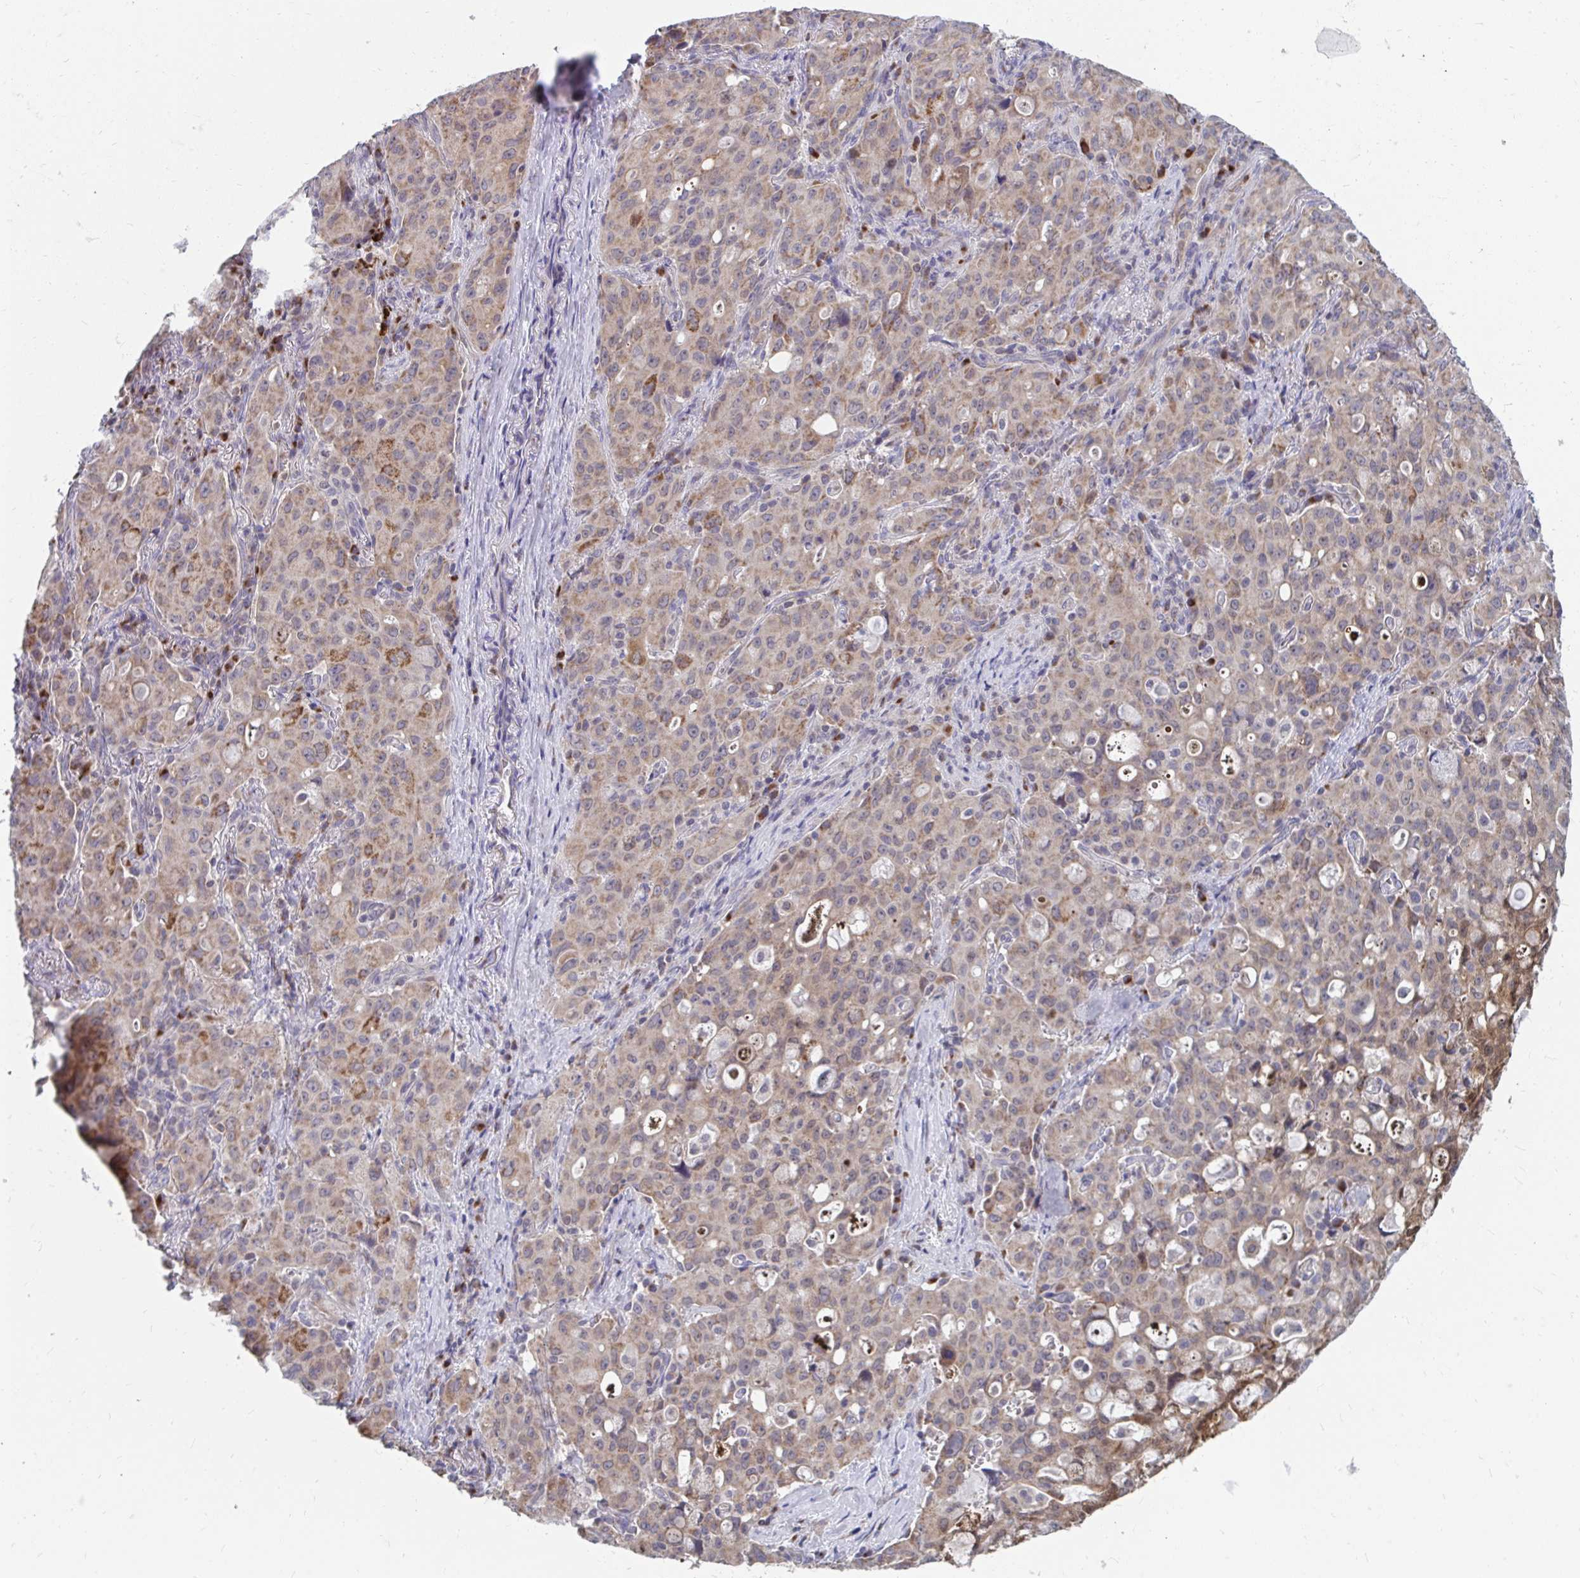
{"staining": {"intensity": "weak", "quantity": ">75%", "location": "cytoplasmic/membranous"}, "tissue": "lung cancer", "cell_type": "Tumor cells", "image_type": "cancer", "snomed": [{"axis": "morphology", "description": "Adenocarcinoma, NOS"}, {"axis": "topography", "description": "Lung"}], "caption": "Human adenocarcinoma (lung) stained with a protein marker exhibits weak staining in tumor cells.", "gene": "PABIR3", "patient": {"sex": "female", "age": 44}}